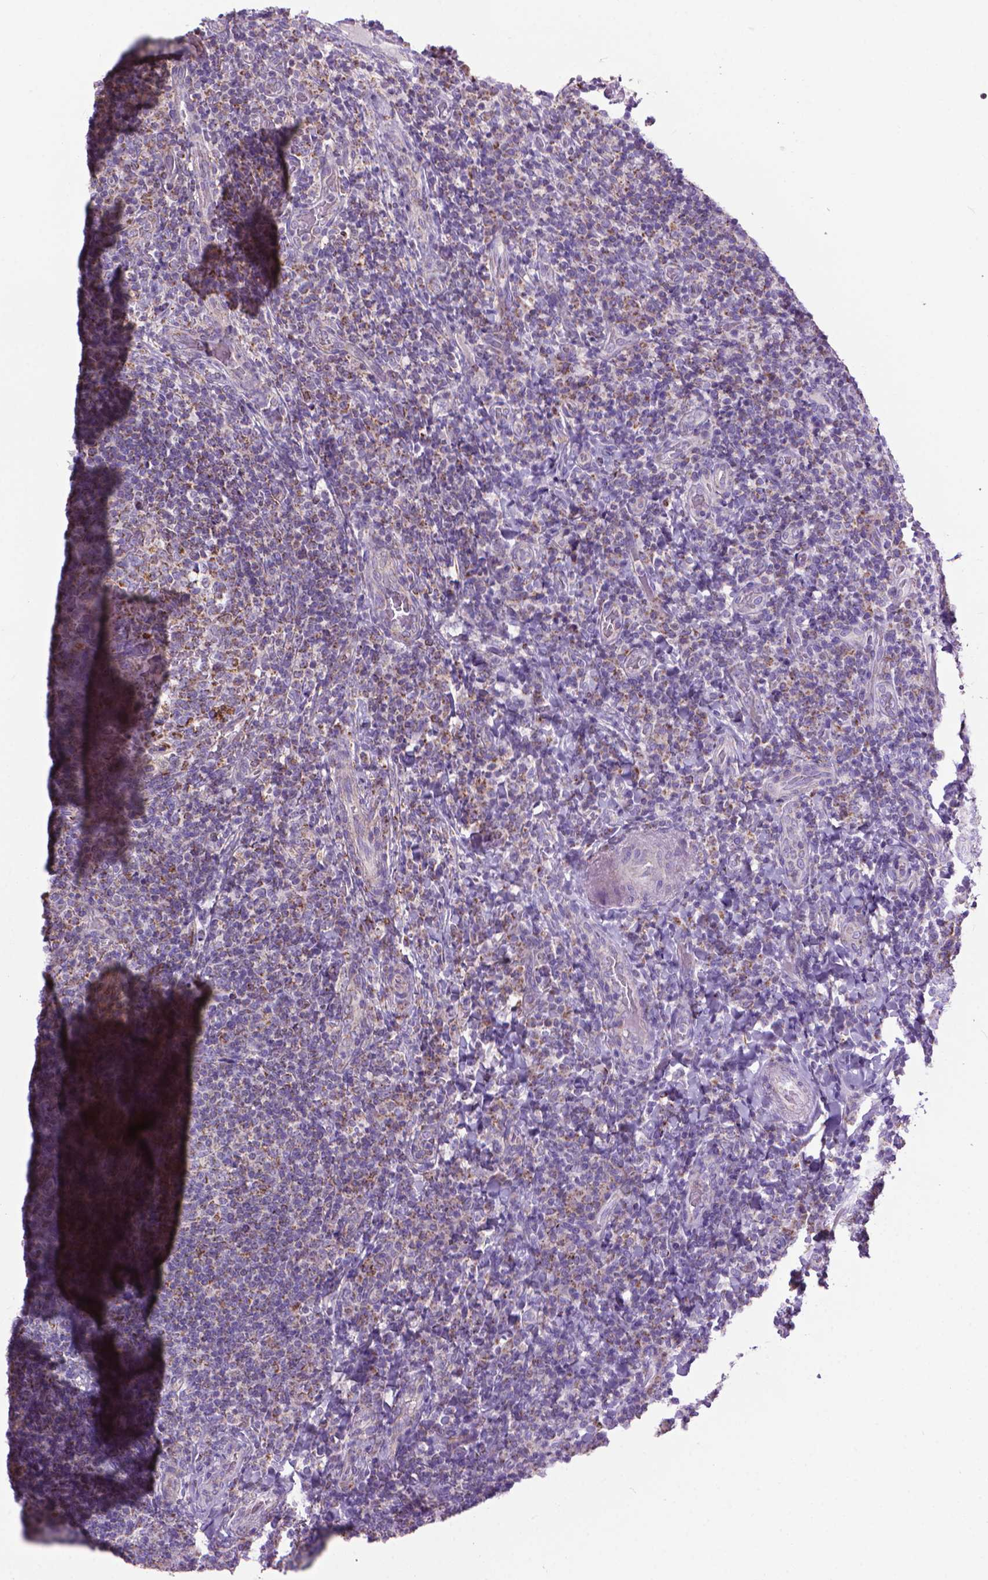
{"staining": {"intensity": "strong", "quantity": "25%-75%", "location": "cytoplasmic/membranous"}, "tissue": "tonsil", "cell_type": "Germinal center cells", "image_type": "normal", "snomed": [{"axis": "morphology", "description": "Normal tissue, NOS"}, {"axis": "topography", "description": "Tonsil"}], "caption": "An immunohistochemistry image of benign tissue is shown. Protein staining in brown labels strong cytoplasmic/membranous positivity in tonsil within germinal center cells.", "gene": "VDAC1", "patient": {"sex": "male", "age": 17}}